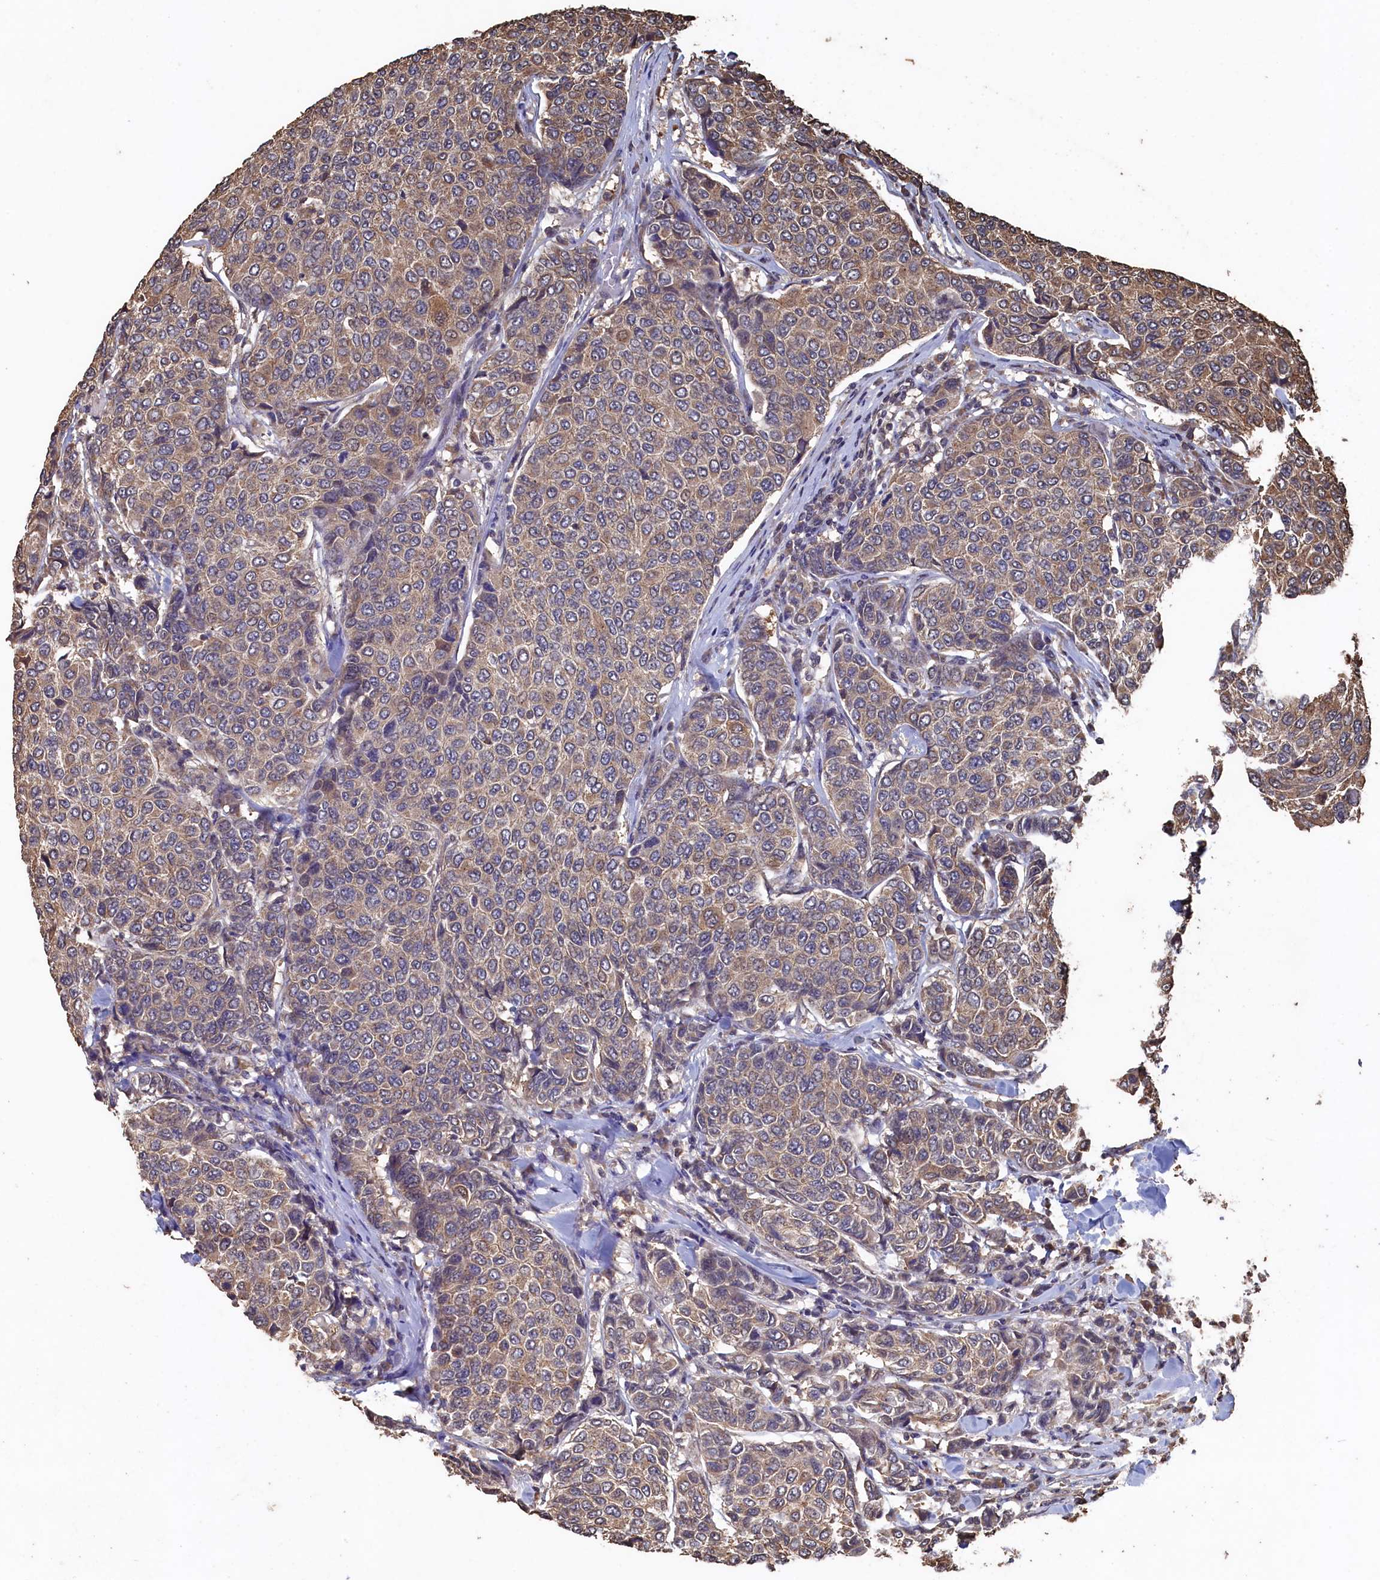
{"staining": {"intensity": "weak", "quantity": ">75%", "location": "cytoplasmic/membranous"}, "tissue": "breast cancer", "cell_type": "Tumor cells", "image_type": "cancer", "snomed": [{"axis": "morphology", "description": "Duct carcinoma"}, {"axis": "topography", "description": "Breast"}], "caption": "A histopathology image showing weak cytoplasmic/membranous expression in about >75% of tumor cells in invasive ductal carcinoma (breast), as visualized by brown immunohistochemical staining.", "gene": "PIGN", "patient": {"sex": "female", "age": 55}}